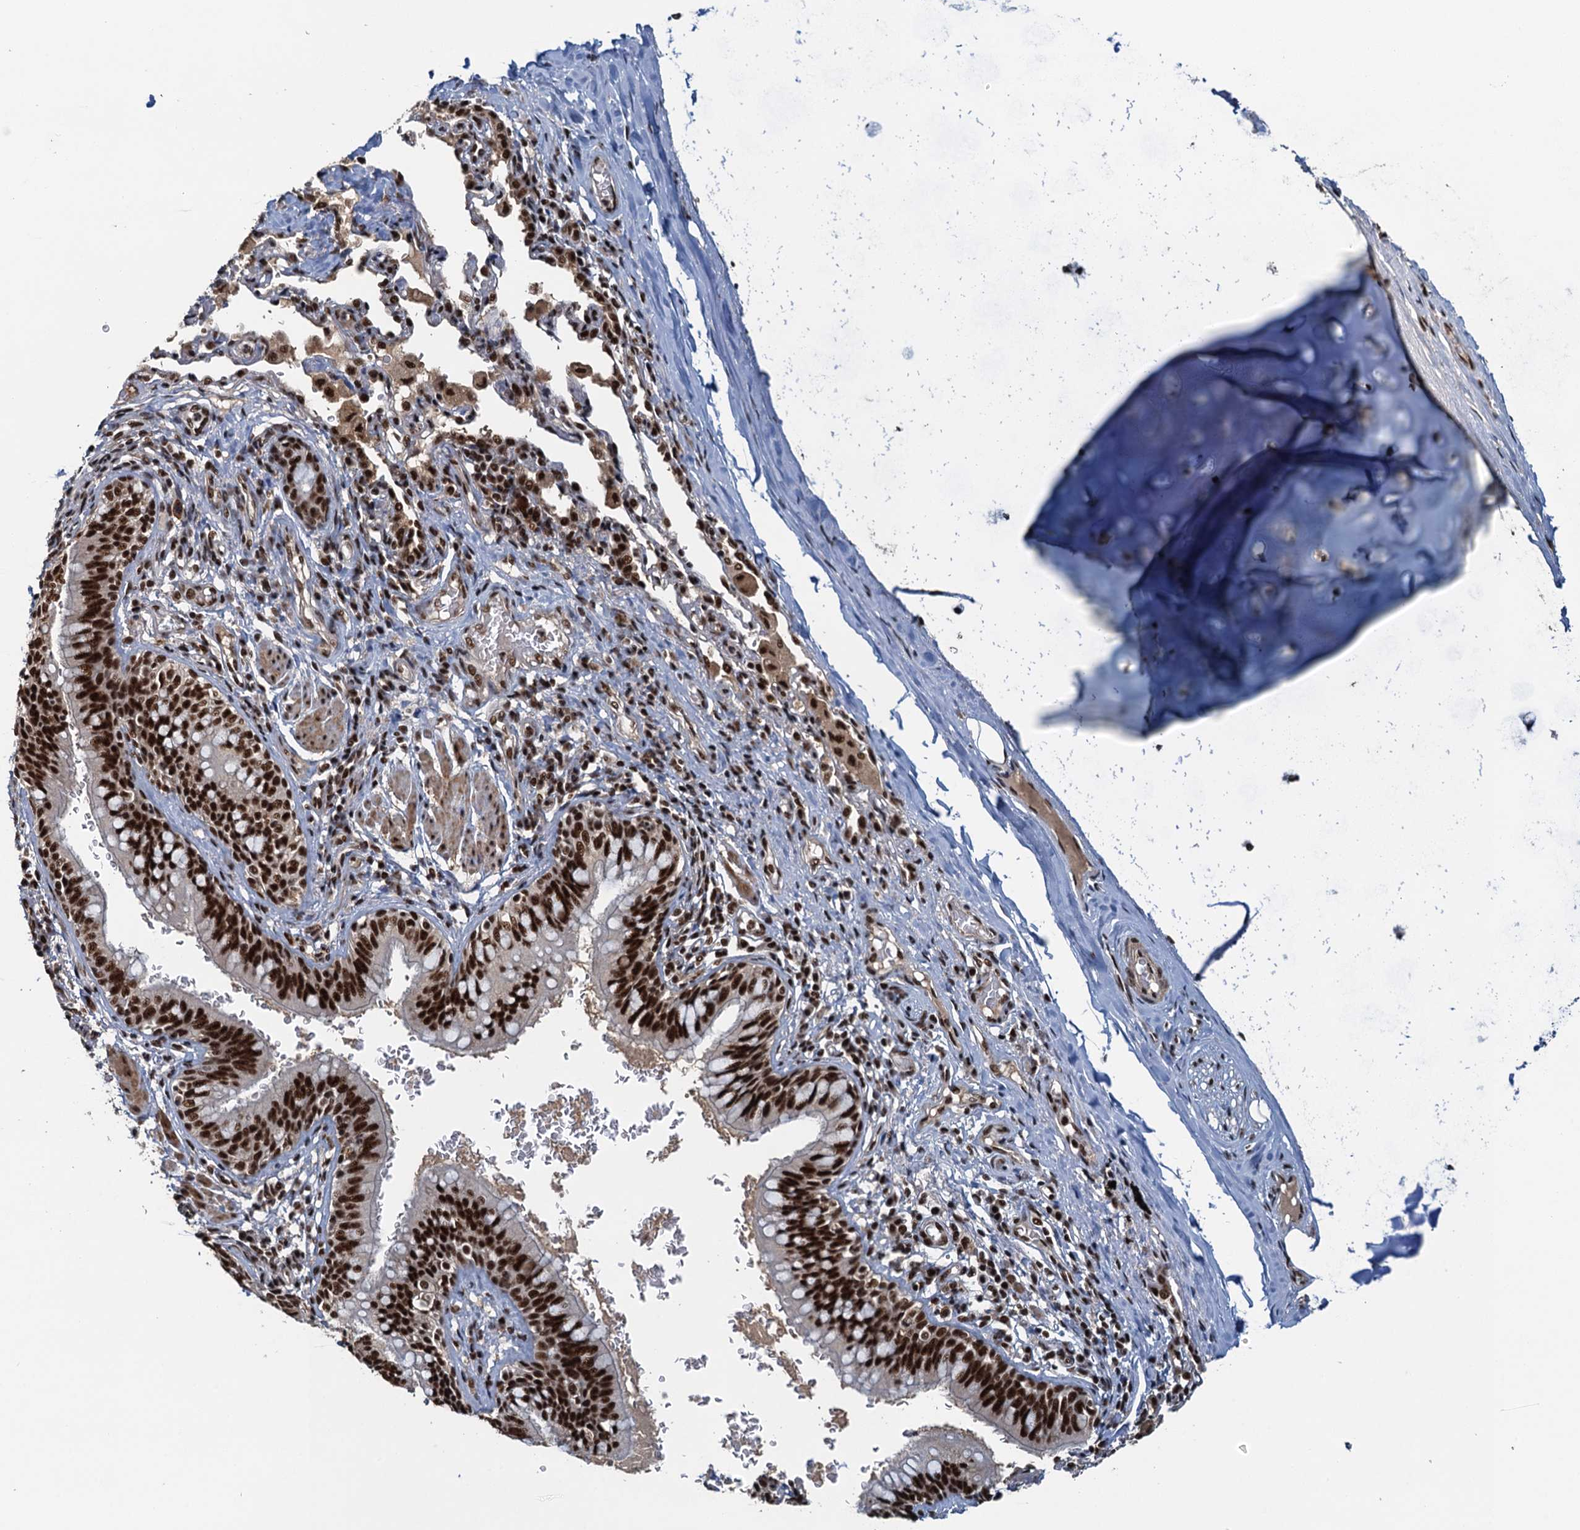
{"staining": {"intensity": "strong", "quantity": ">75%", "location": "nuclear"}, "tissue": "bronchus", "cell_type": "Respiratory epithelial cells", "image_type": "normal", "snomed": [{"axis": "morphology", "description": "Normal tissue, NOS"}, {"axis": "topography", "description": "Cartilage tissue"}, {"axis": "topography", "description": "Bronchus"}], "caption": "Immunohistochemical staining of unremarkable bronchus exhibits strong nuclear protein staining in approximately >75% of respiratory epithelial cells. Nuclei are stained in blue.", "gene": "ZC3H18", "patient": {"sex": "female", "age": 36}}